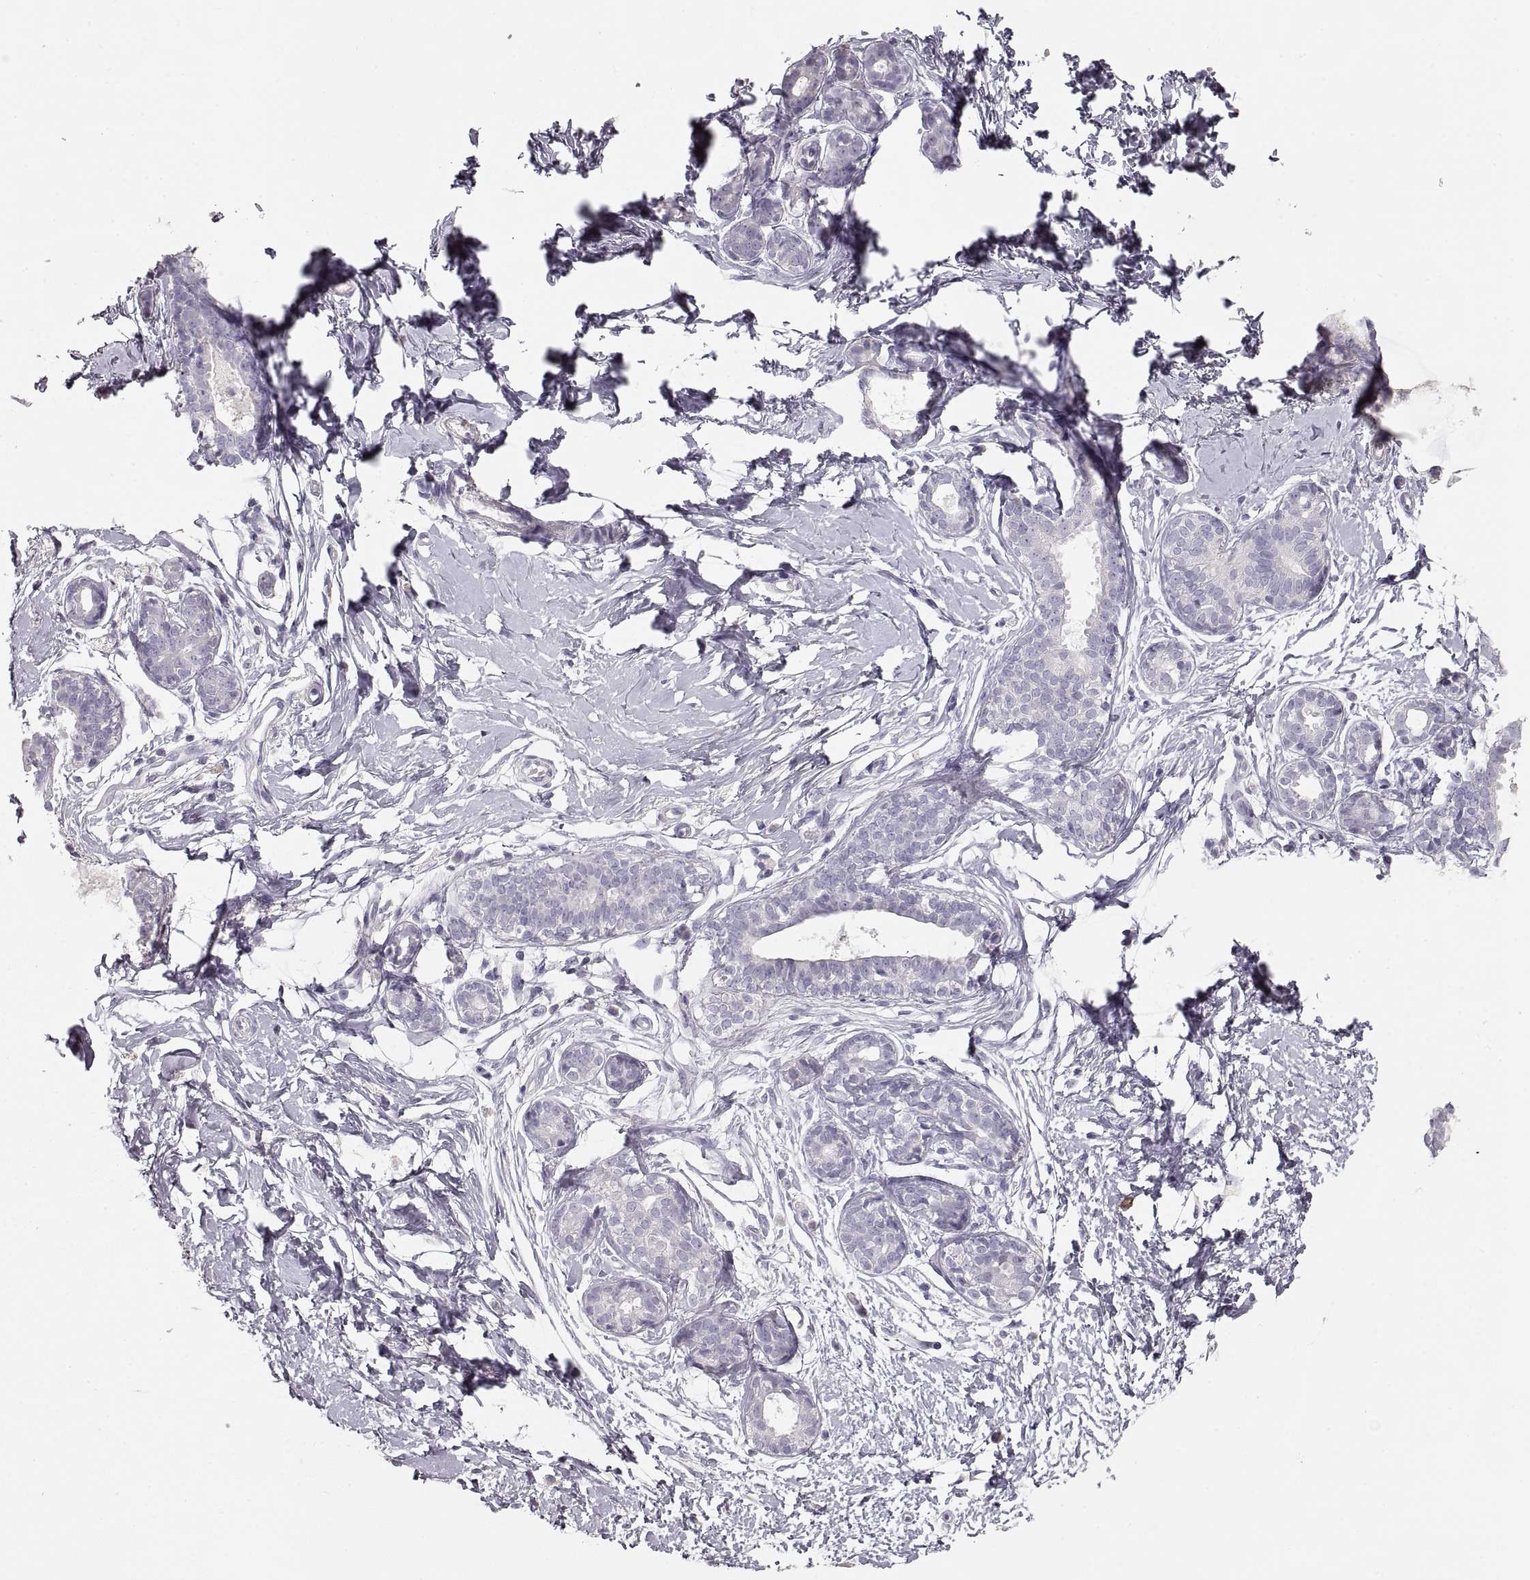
{"staining": {"intensity": "negative", "quantity": "none", "location": "none"}, "tissue": "breast", "cell_type": "Adipocytes", "image_type": "normal", "snomed": [{"axis": "morphology", "description": "Normal tissue, NOS"}, {"axis": "topography", "description": "Breast"}], "caption": "Adipocytes show no significant positivity in benign breast. (DAB immunohistochemistry, high magnification).", "gene": "ZP3", "patient": {"sex": "female", "age": 37}}